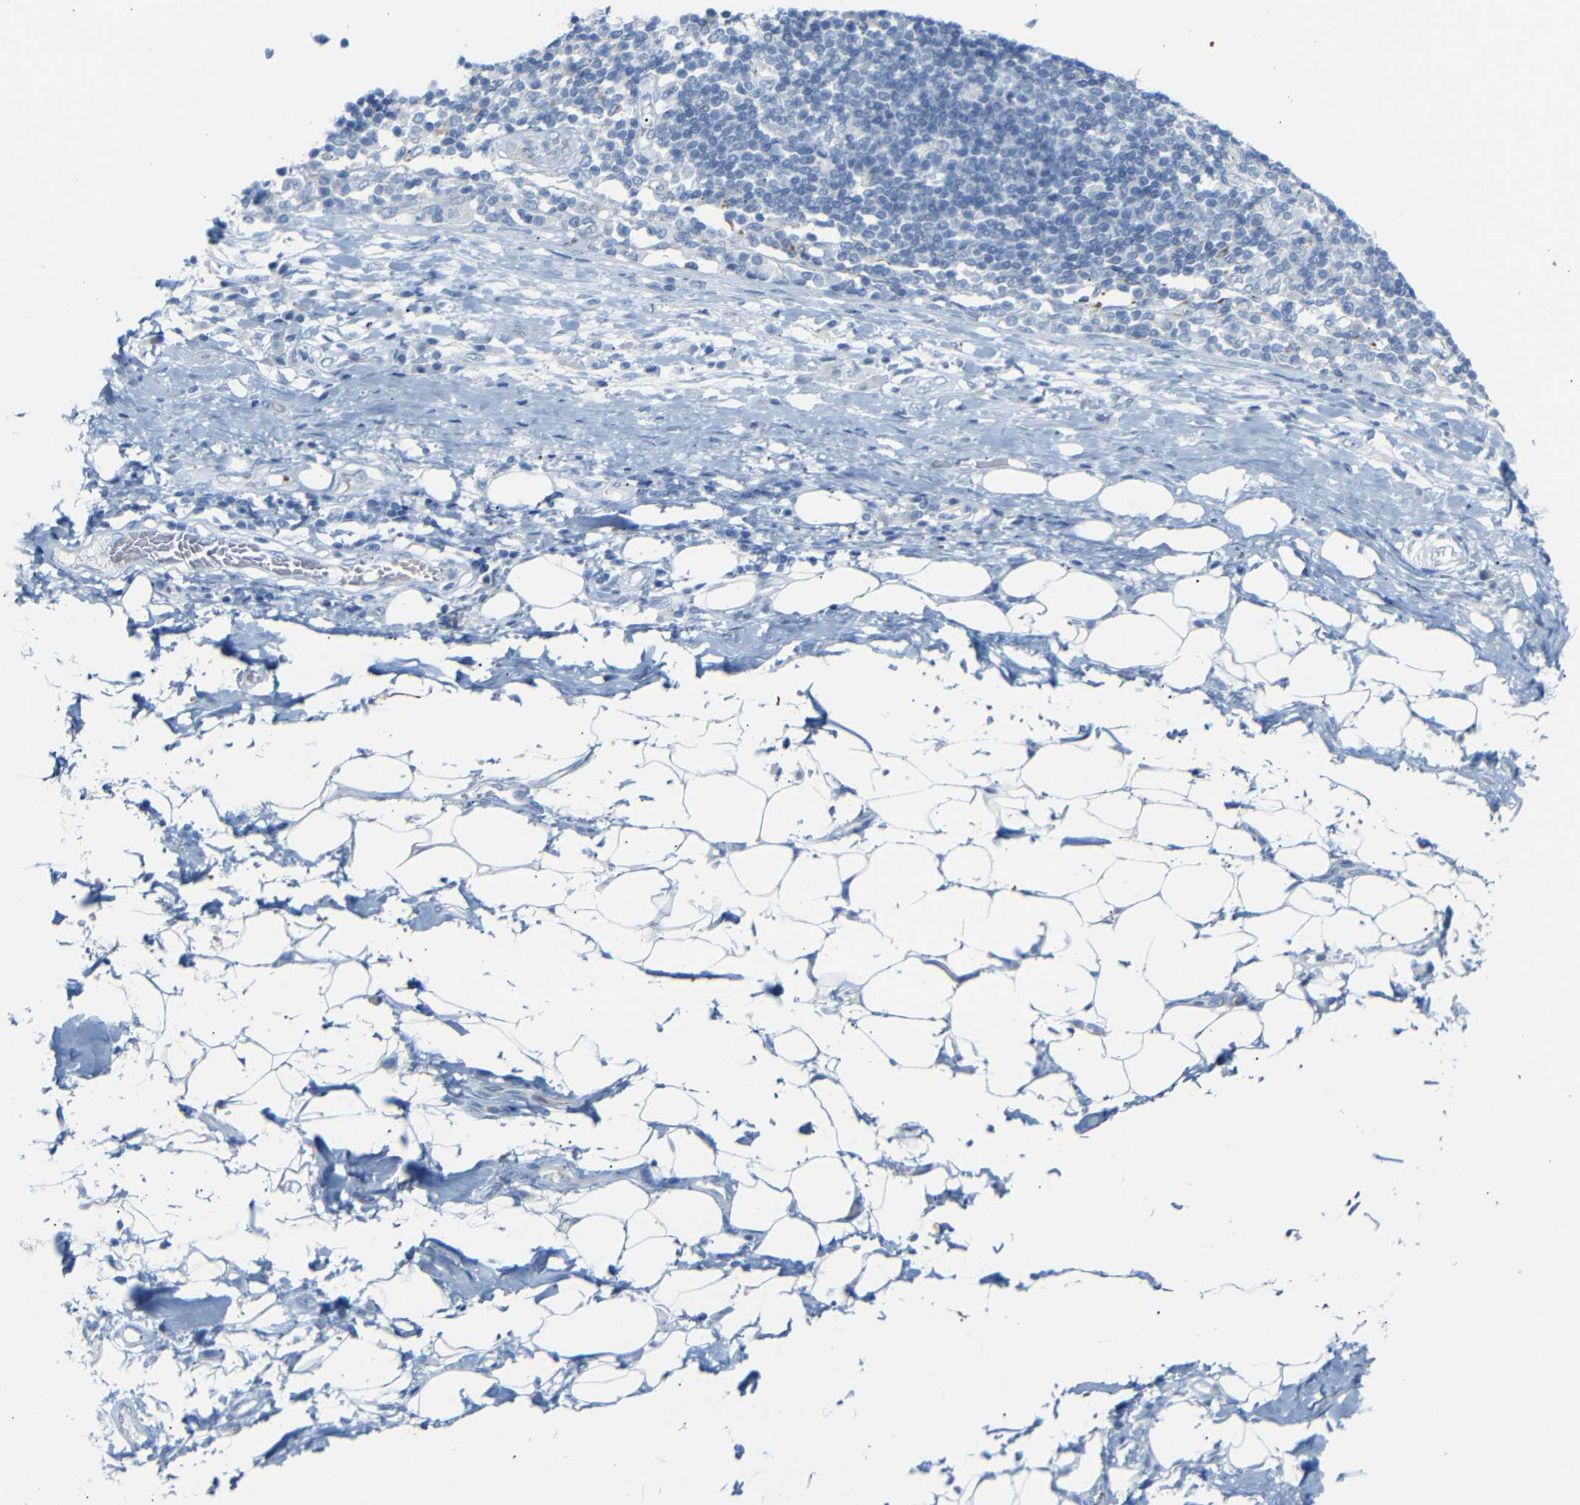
{"staining": {"intensity": "negative", "quantity": "none", "location": "none"}, "tissue": "adipose tissue", "cell_type": "Adipocytes", "image_type": "normal", "snomed": [{"axis": "morphology", "description": "Normal tissue, NOS"}, {"axis": "morphology", "description": "Adenocarcinoma, NOS"}, {"axis": "topography", "description": "Esophagus"}], "caption": "There is no significant positivity in adipocytes of adipose tissue. (Brightfield microscopy of DAB immunohistochemistry (IHC) at high magnification).", "gene": "DYNAP", "patient": {"sex": "male", "age": 62}}